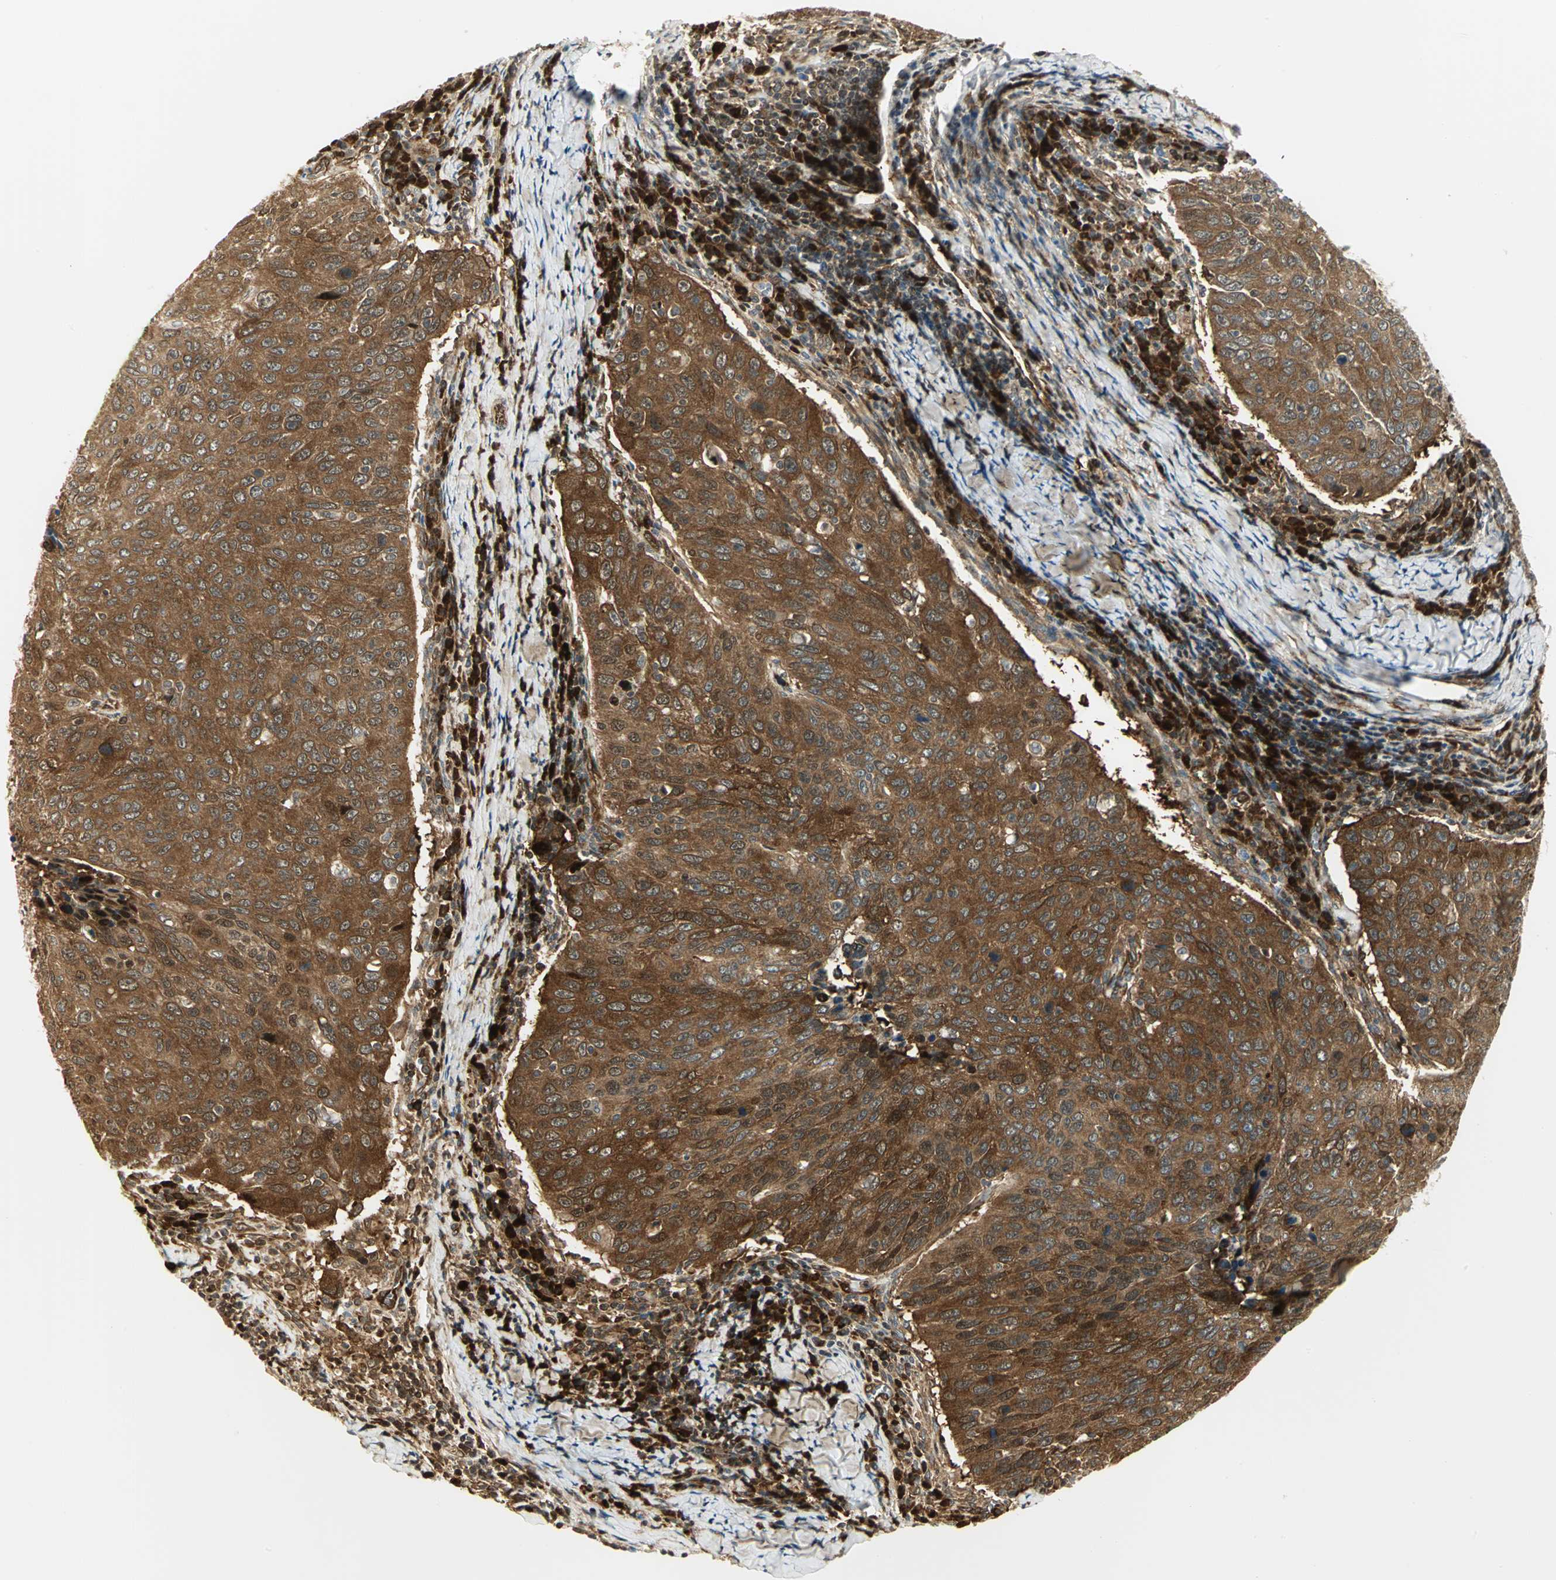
{"staining": {"intensity": "strong", "quantity": ">75%", "location": "cytoplasmic/membranous"}, "tissue": "cervical cancer", "cell_type": "Tumor cells", "image_type": "cancer", "snomed": [{"axis": "morphology", "description": "Squamous cell carcinoma, NOS"}, {"axis": "topography", "description": "Cervix"}], "caption": "Strong cytoplasmic/membranous positivity is appreciated in about >75% of tumor cells in cervical squamous cell carcinoma.", "gene": "EEA1", "patient": {"sex": "female", "age": 53}}